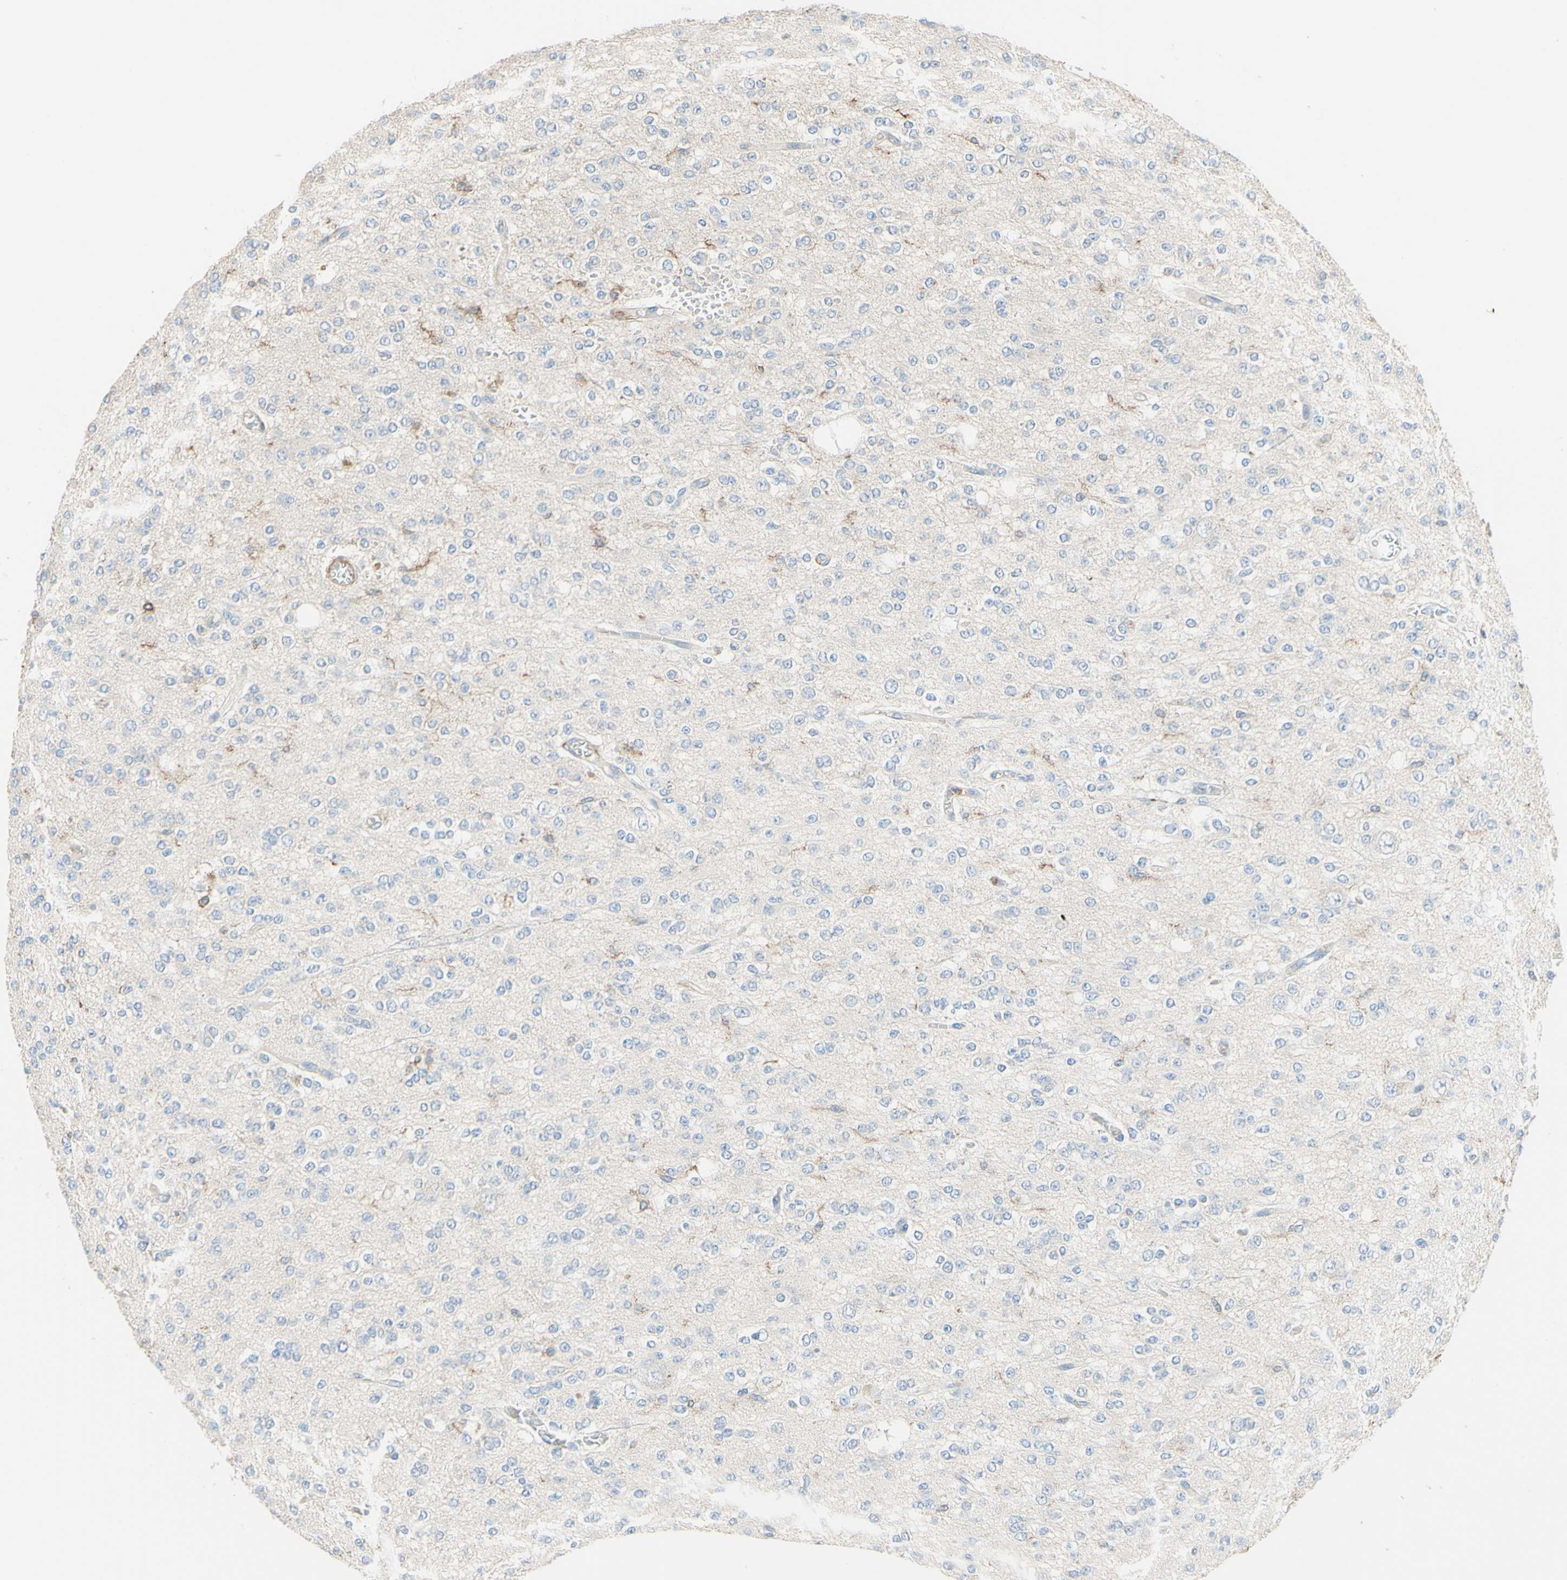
{"staining": {"intensity": "negative", "quantity": "none", "location": "none"}, "tissue": "glioma", "cell_type": "Tumor cells", "image_type": "cancer", "snomed": [{"axis": "morphology", "description": "Glioma, malignant, Low grade"}, {"axis": "topography", "description": "Brain"}], "caption": "The image displays no staining of tumor cells in glioma.", "gene": "SEMA4C", "patient": {"sex": "male", "age": 38}}